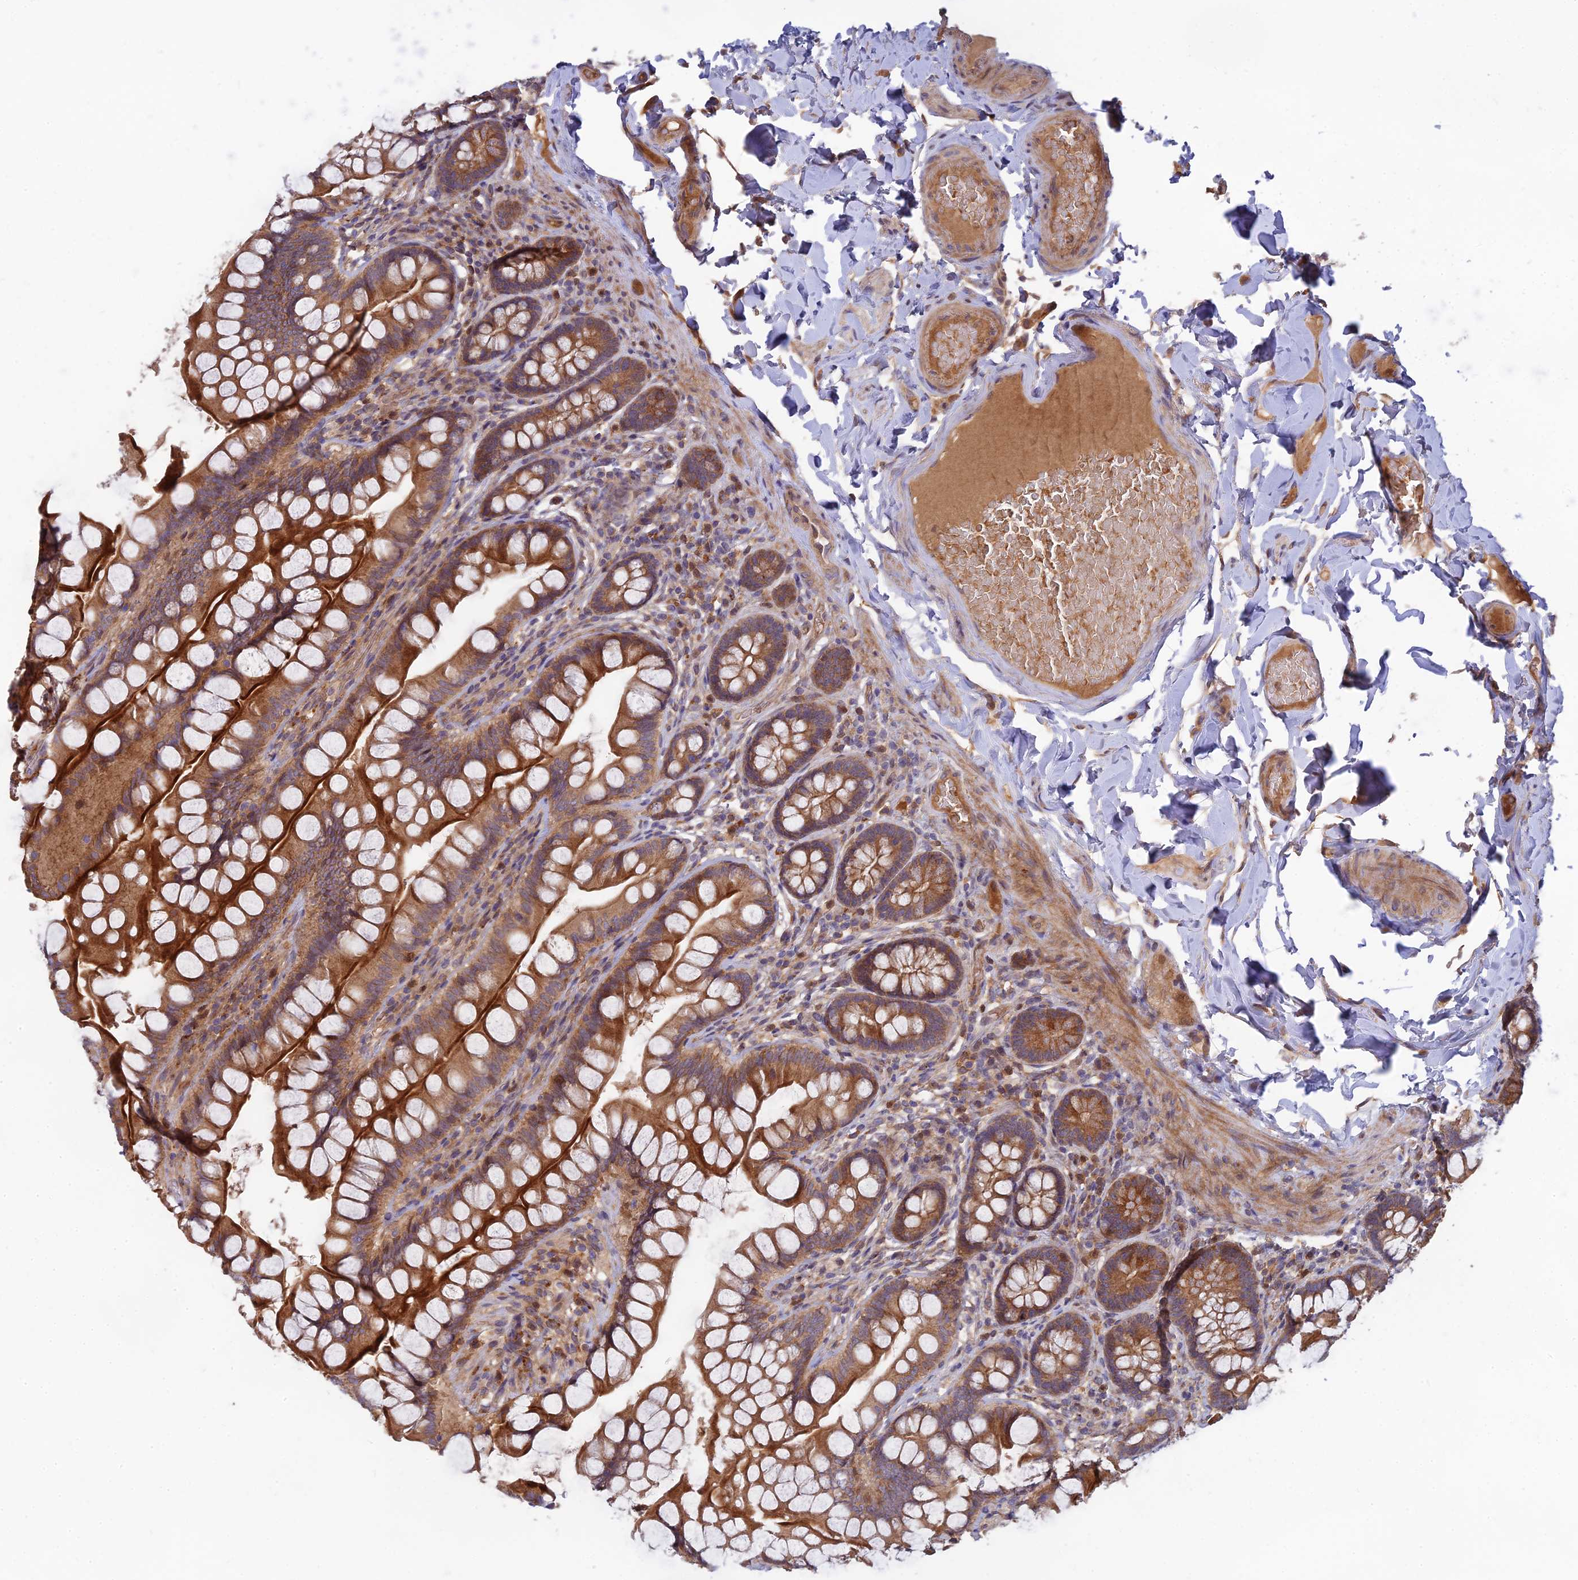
{"staining": {"intensity": "strong", "quantity": ">75%", "location": "cytoplasmic/membranous"}, "tissue": "small intestine", "cell_type": "Glandular cells", "image_type": "normal", "snomed": [{"axis": "morphology", "description": "Normal tissue, NOS"}, {"axis": "topography", "description": "Small intestine"}], "caption": "A brown stain highlights strong cytoplasmic/membranous positivity of a protein in glandular cells of normal human small intestine.", "gene": "FAM151B", "patient": {"sex": "male", "age": 70}}